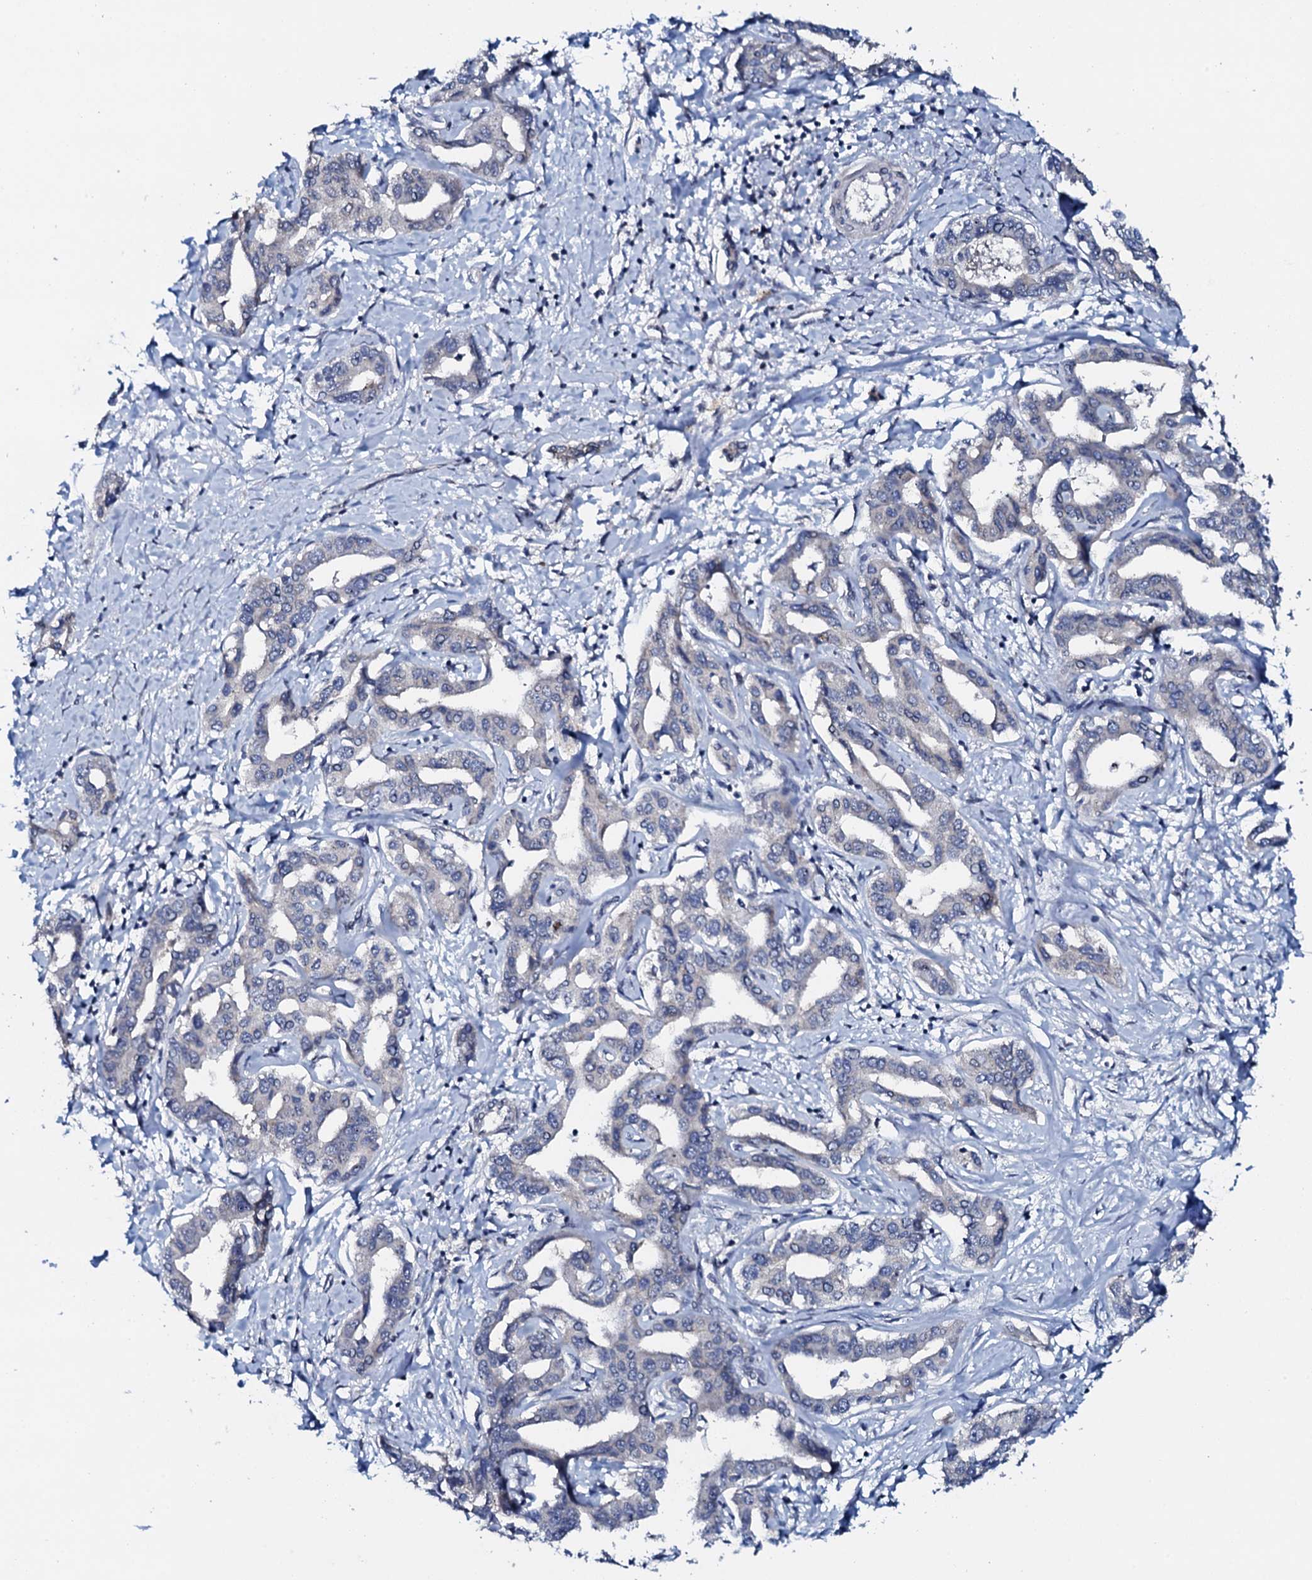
{"staining": {"intensity": "negative", "quantity": "none", "location": "none"}, "tissue": "liver cancer", "cell_type": "Tumor cells", "image_type": "cancer", "snomed": [{"axis": "morphology", "description": "Cholangiocarcinoma"}, {"axis": "topography", "description": "Liver"}], "caption": "Immunohistochemistry (IHC) photomicrograph of neoplastic tissue: human liver cholangiocarcinoma stained with DAB demonstrates no significant protein positivity in tumor cells. The staining is performed using DAB brown chromogen with nuclei counter-stained in using hematoxylin.", "gene": "SNTA1", "patient": {"sex": "male", "age": 59}}